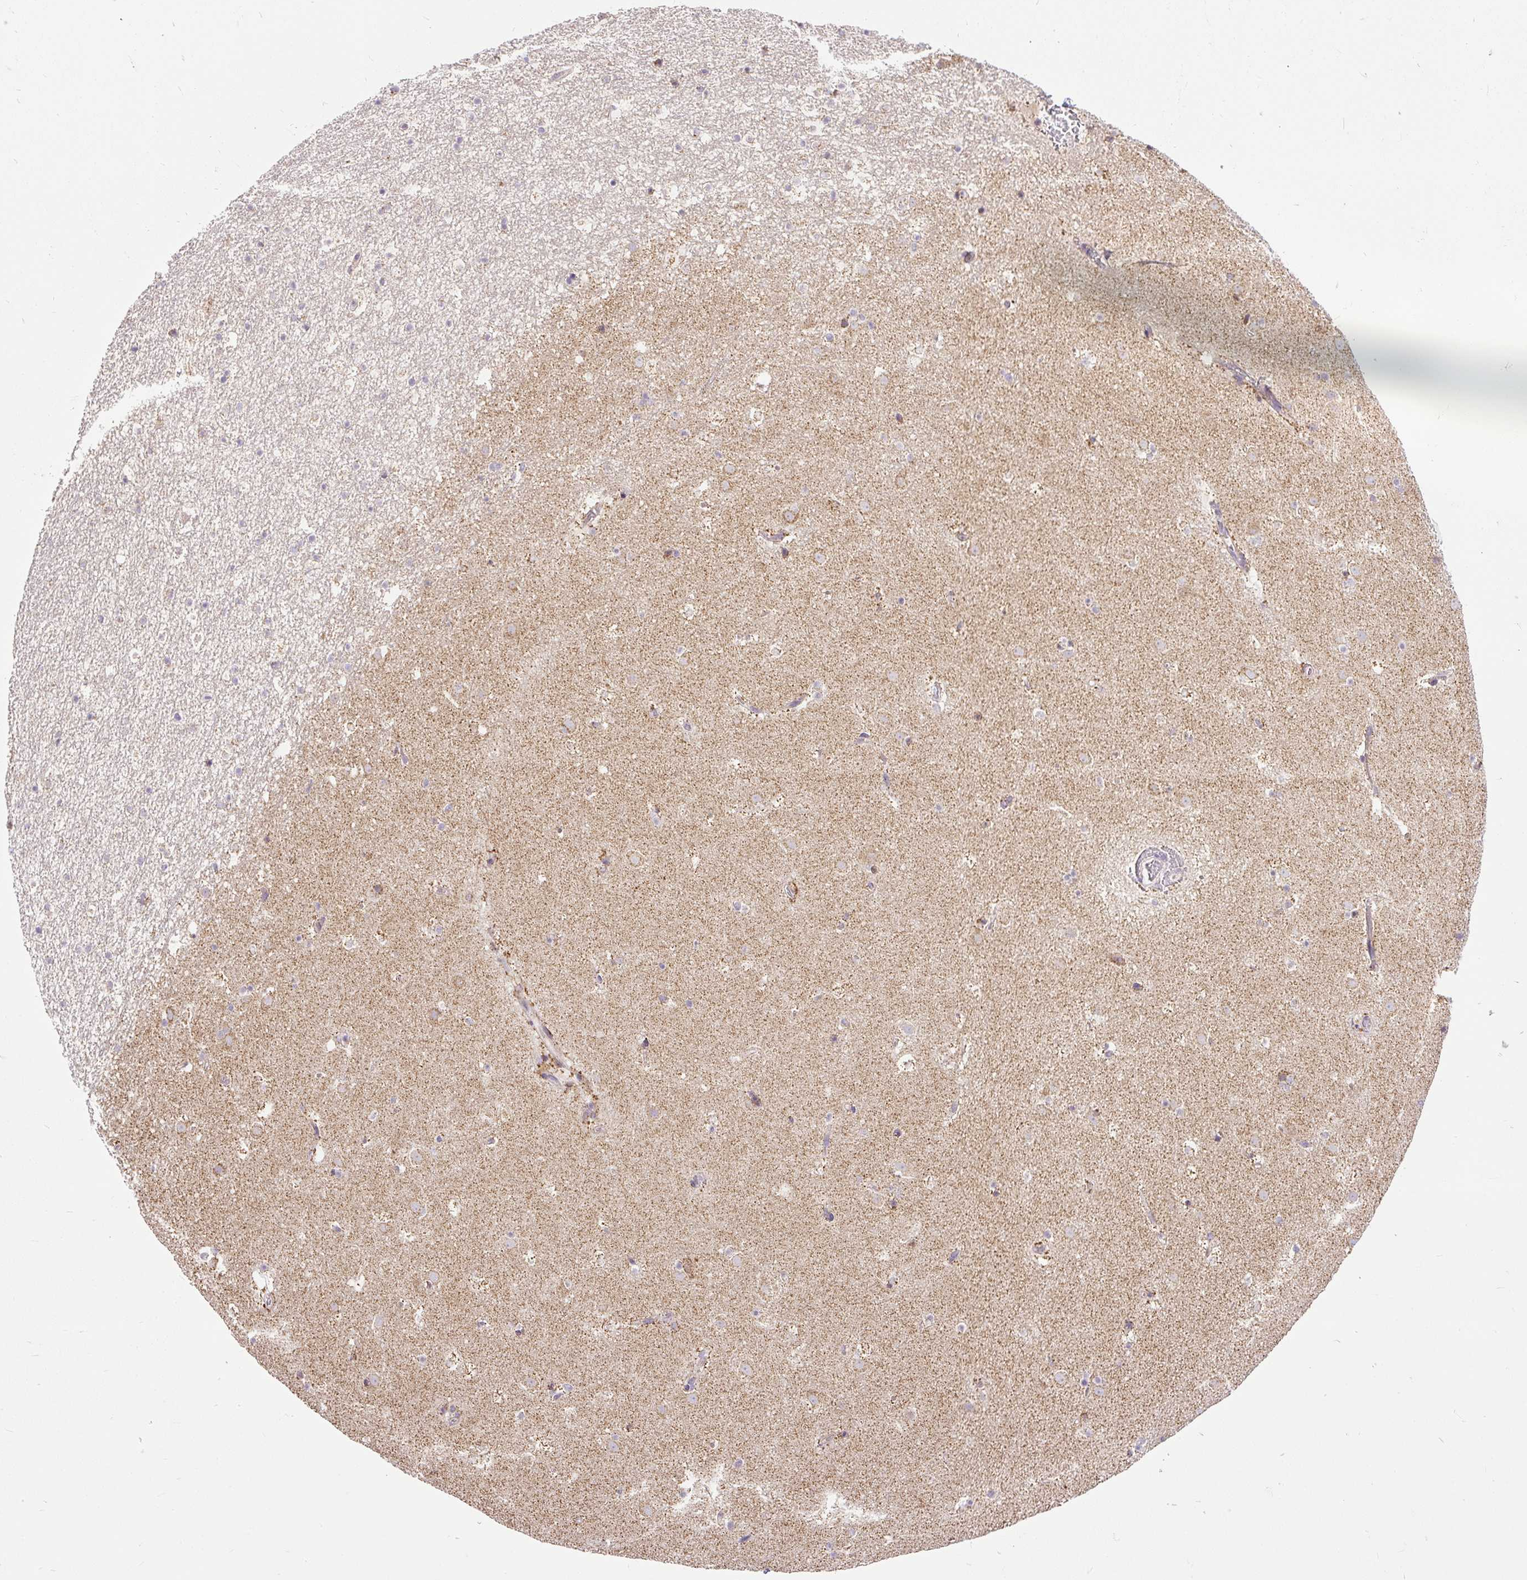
{"staining": {"intensity": "moderate", "quantity": "<25%", "location": "cytoplasmic/membranous"}, "tissue": "caudate", "cell_type": "Glial cells", "image_type": "normal", "snomed": [{"axis": "morphology", "description": "Normal tissue, NOS"}, {"axis": "topography", "description": "Lateral ventricle wall"}], "caption": "A low amount of moderate cytoplasmic/membranous positivity is seen in about <25% of glial cells in benign caudate. The protein of interest is stained brown, and the nuclei are stained in blue (DAB (3,3'-diaminobenzidine) IHC with brightfield microscopy, high magnification).", "gene": "TM2D3", "patient": {"sex": "male", "age": 37}}